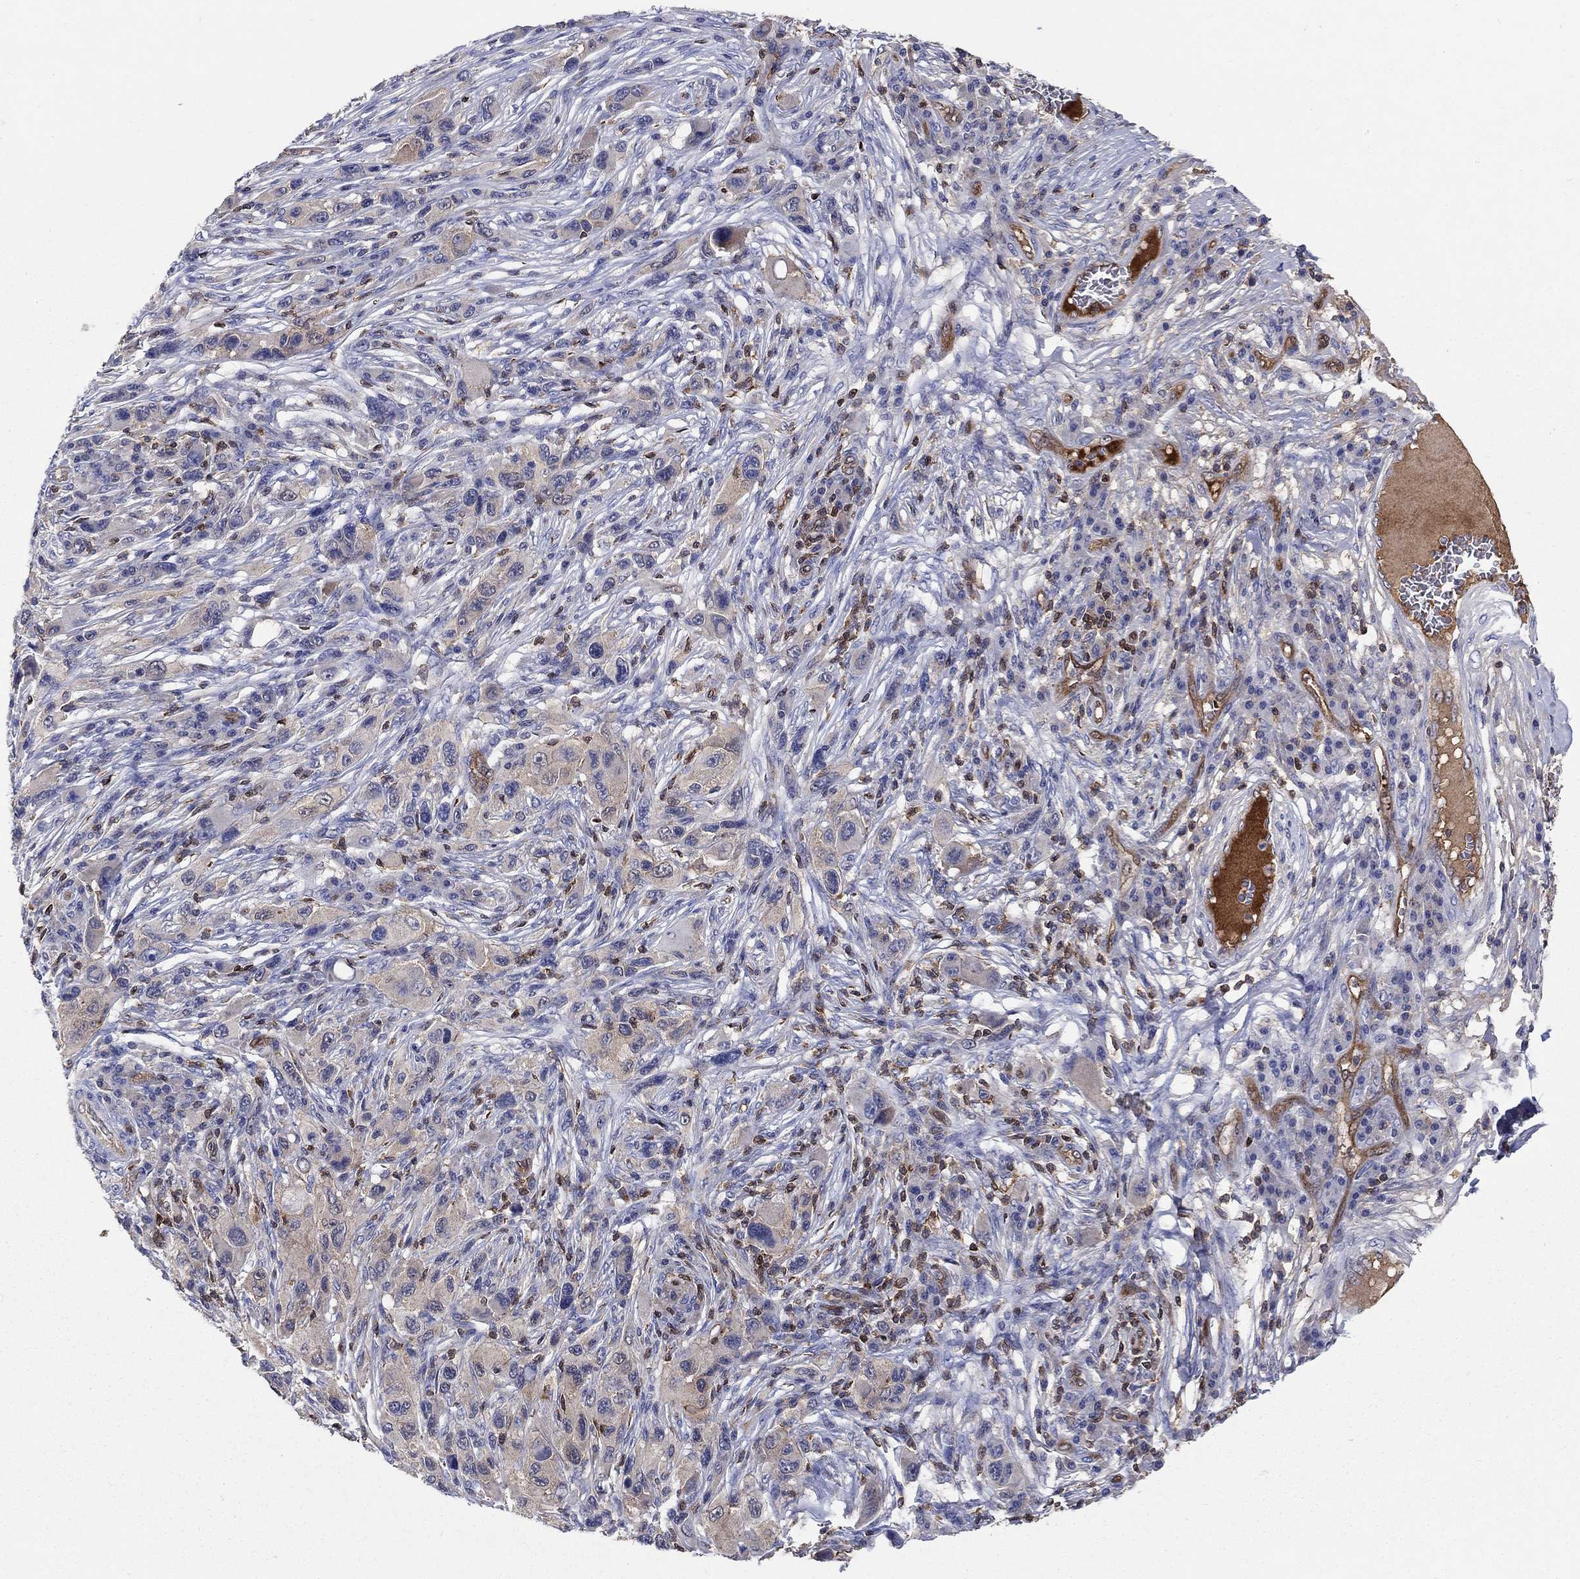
{"staining": {"intensity": "weak", "quantity": "25%-75%", "location": "cytoplasmic/membranous"}, "tissue": "melanoma", "cell_type": "Tumor cells", "image_type": "cancer", "snomed": [{"axis": "morphology", "description": "Malignant melanoma, NOS"}, {"axis": "topography", "description": "Skin"}], "caption": "Tumor cells show low levels of weak cytoplasmic/membranous expression in about 25%-75% of cells in melanoma.", "gene": "AGFG2", "patient": {"sex": "male", "age": 53}}